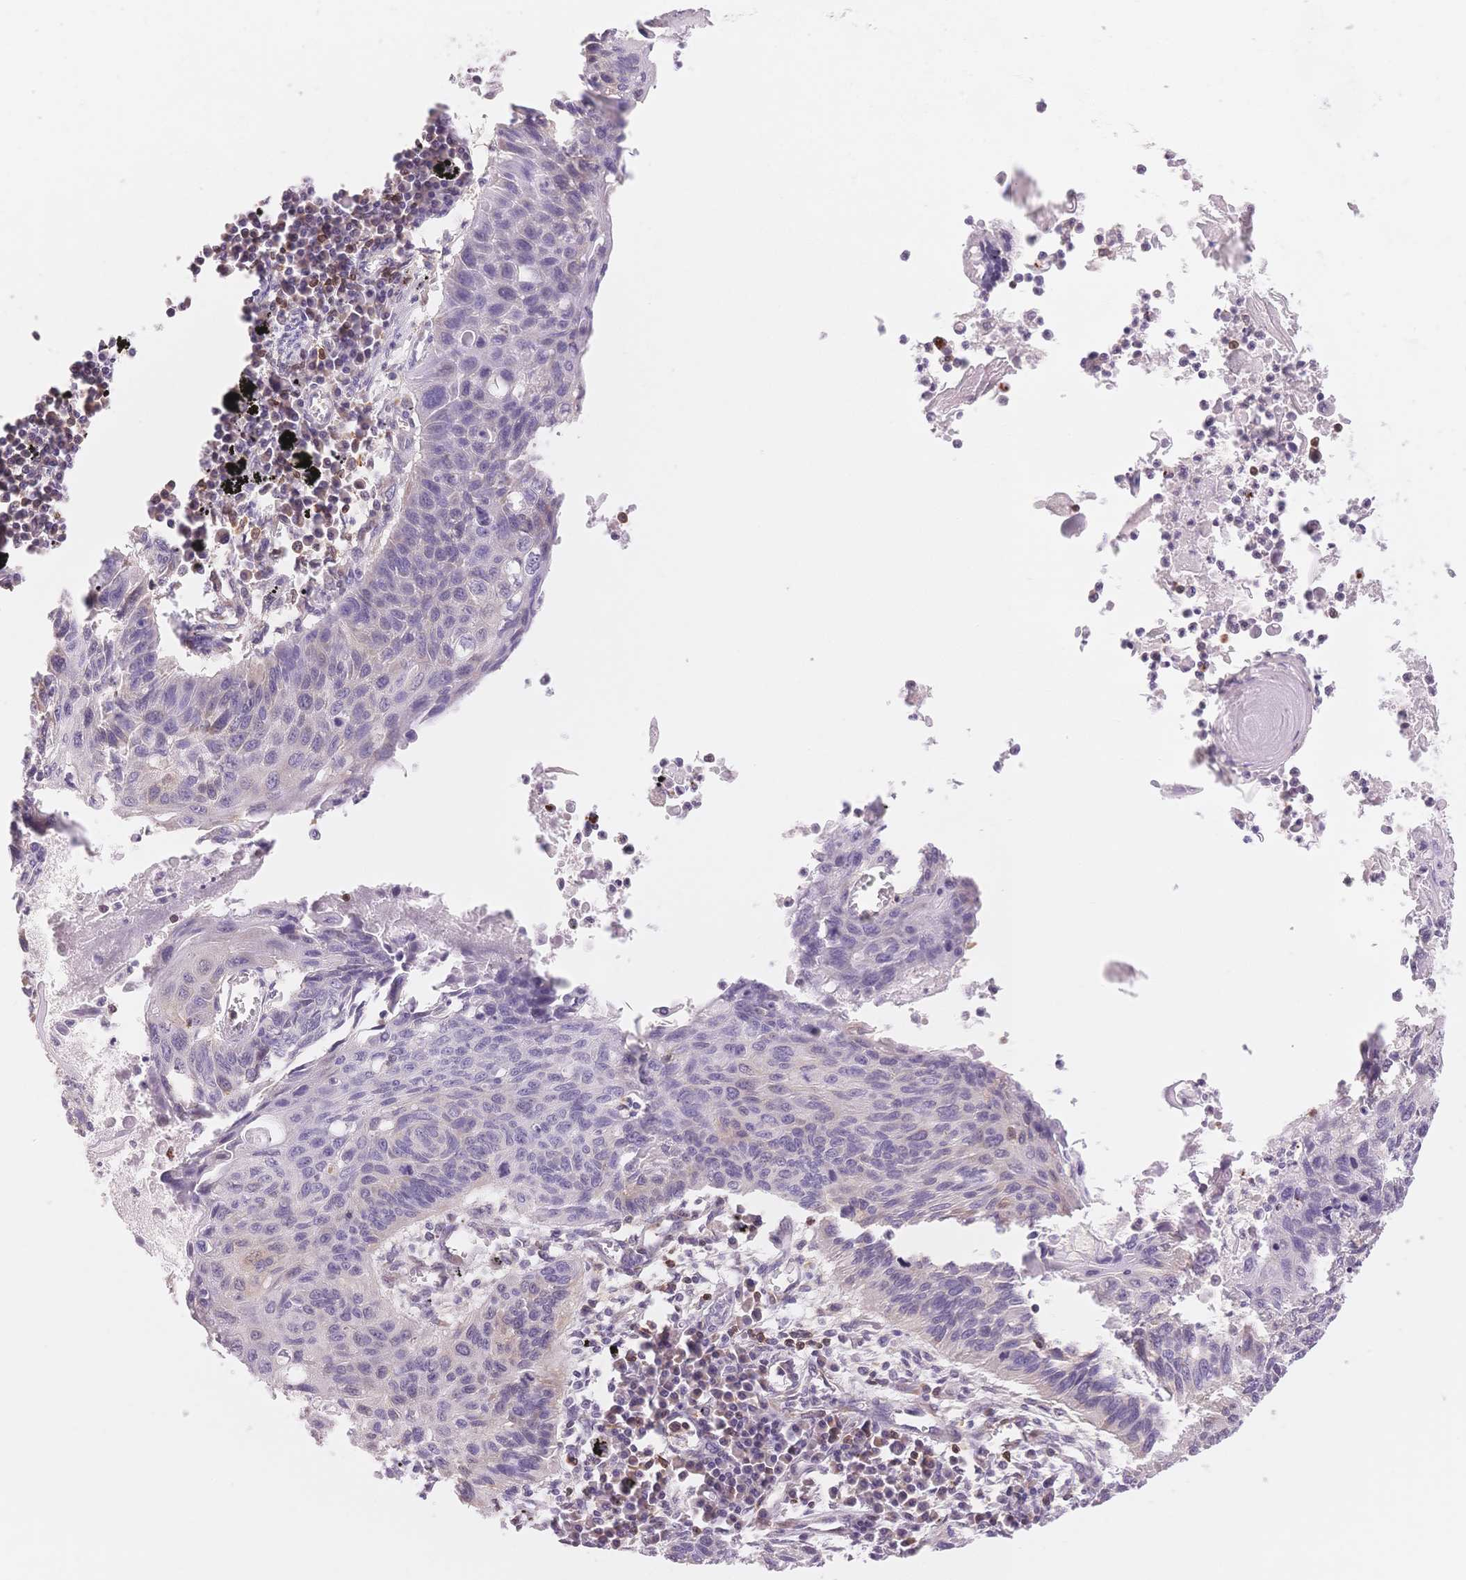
{"staining": {"intensity": "negative", "quantity": "none", "location": "none"}, "tissue": "lung cancer", "cell_type": "Tumor cells", "image_type": "cancer", "snomed": [{"axis": "morphology", "description": "Squamous cell carcinoma, NOS"}, {"axis": "topography", "description": "Lung"}], "caption": "There is no significant expression in tumor cells of lung cancer.", "gene": "STK39", "patient": {"sex": "male", "age": 78}}